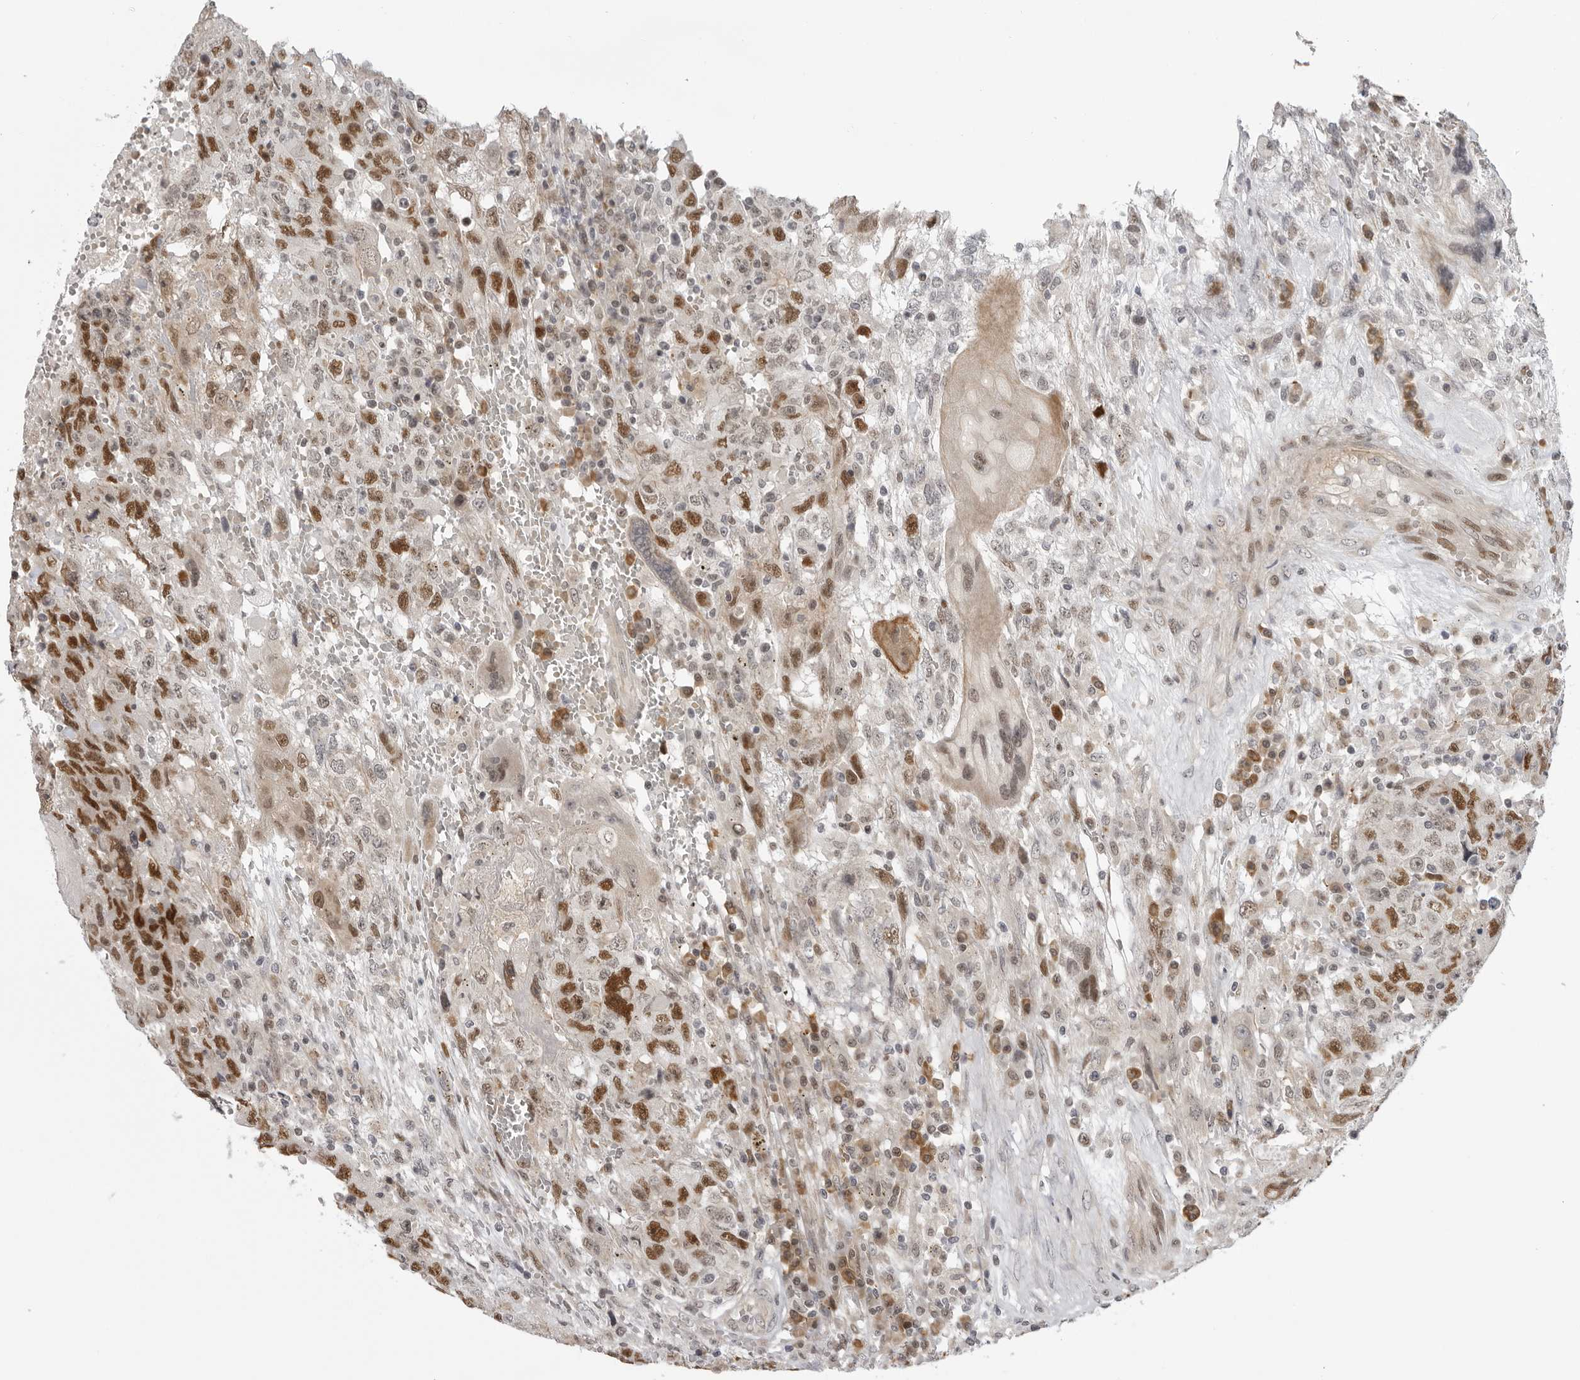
{"staining": {"intensity": "moderate", "quantity": ">75%", "location": "nuclear"}, "tissue": "testis cancer", "cell_type": "Tumor cells", "image_type": "cancer", "snomed": [{"axis": "morphology", "description": "Carcinoma, Embryonal, NOS"}, {"axis": "topography", "description": "Testis"}], "caption": "Protein positivity by immunohistochemistry reveals moderate nuclear positivity in about >75% of tumor cells in testis cancer (embryonal carcinoma).", "gene": "ALPK2", "patient": {"sex": "male", "age": 26}}